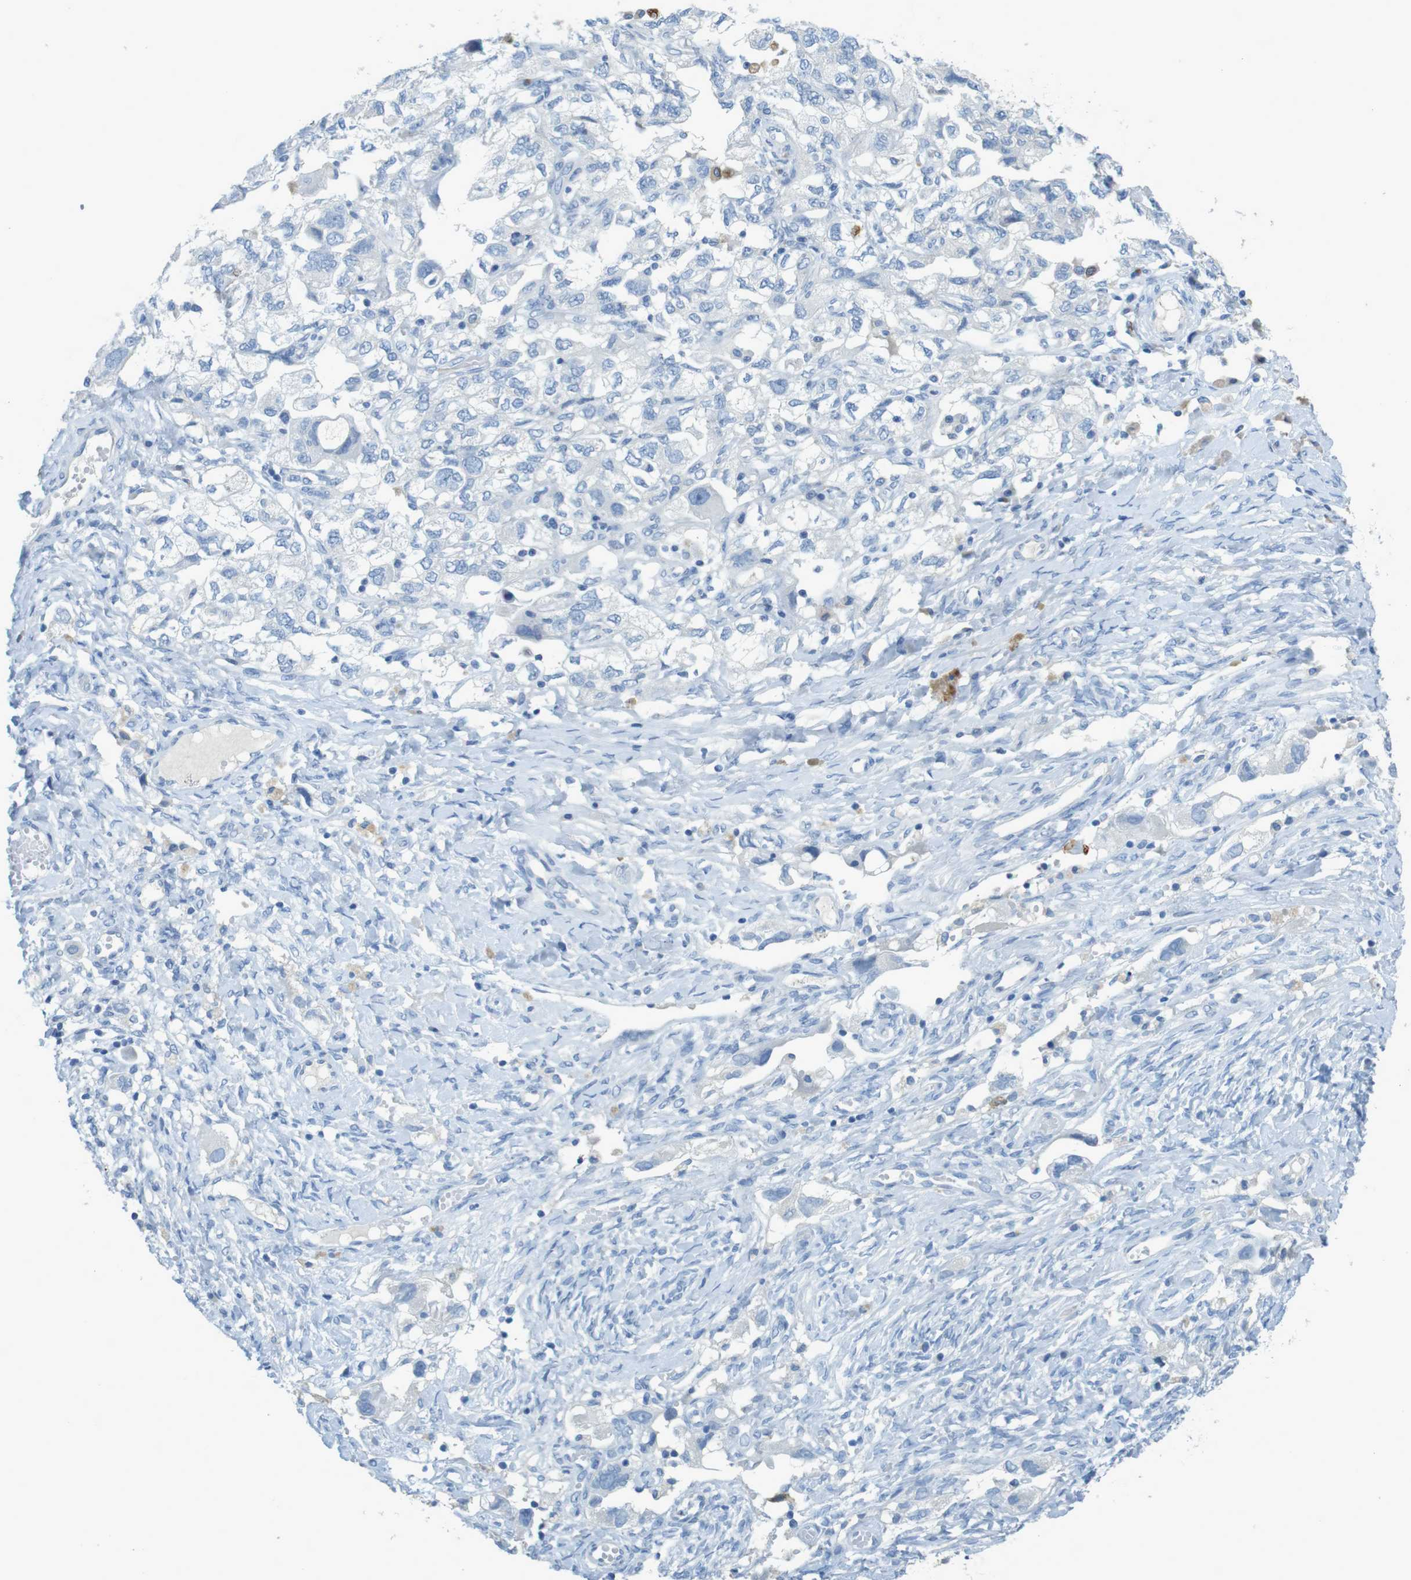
{"staining": {"intensity": "negative", "quantity": "none", "location": "none"}, "tissue": "ovarian cancer", "cell_type": "Tumor cells", "image_type": "cancer", "snomed": [{"axis": "morphology", "description": "Carcinoma, NOS"}, {"axis": "morphology", "description": "Cystadenocarcinoma, serous, NOS"}, {"axis": "topography", "description": "Ovary"}], "caption": "Immunohistochemistry of human ovarian cancer (serous cystadenocarcinoma) displays no staining in tumor cells.", "gene": "CD320", "patient": {"sex": "female", "age": 69}}